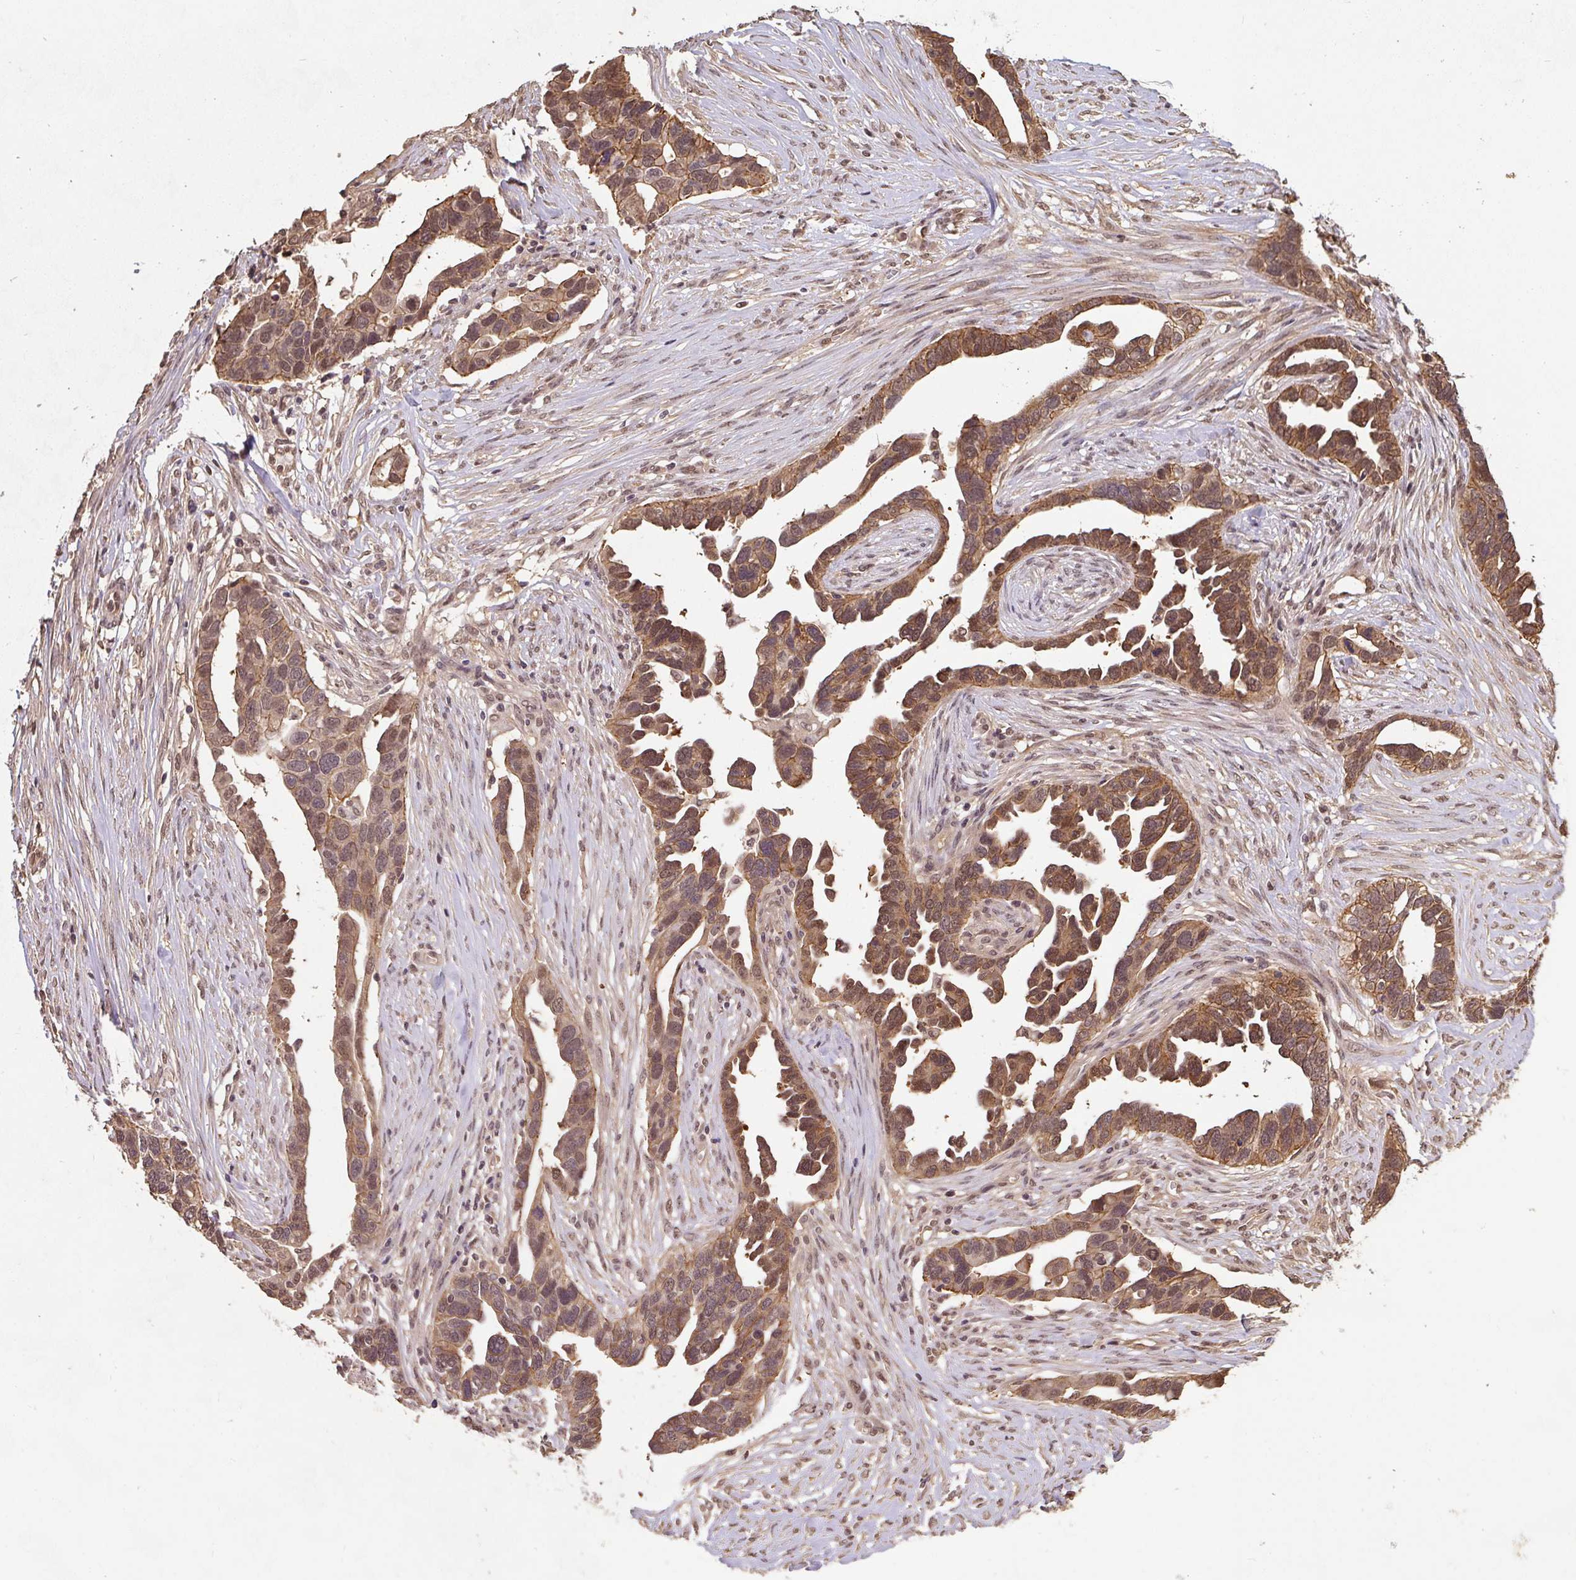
{"staining": {"intensity": "moderate", "quantity": ">75%", "location": "cytoplasmic/membranous,nuclear"}, "tissue": "ovarian cancer", "cell_type": "Tumor cells", "image_type": "cancer", "snomed": [{"axis": "morphology", "description": "Cystadenocarcinoma, serous, NOS"}, {"axis": "topography", "description": "Ovary"}], "caption": "Immunohistochemical staining of human ovarian serous cystadenocarcinoma demonstrates medium levels of moderate cytoplasmic/membranous and nuclear staining in about >75% of tumor cells. Immunohistochemistry stains the protein in brown and the nuclei are stained blue.", "gene": "ST13", "patient": {"sex": "female", "age": 54}}